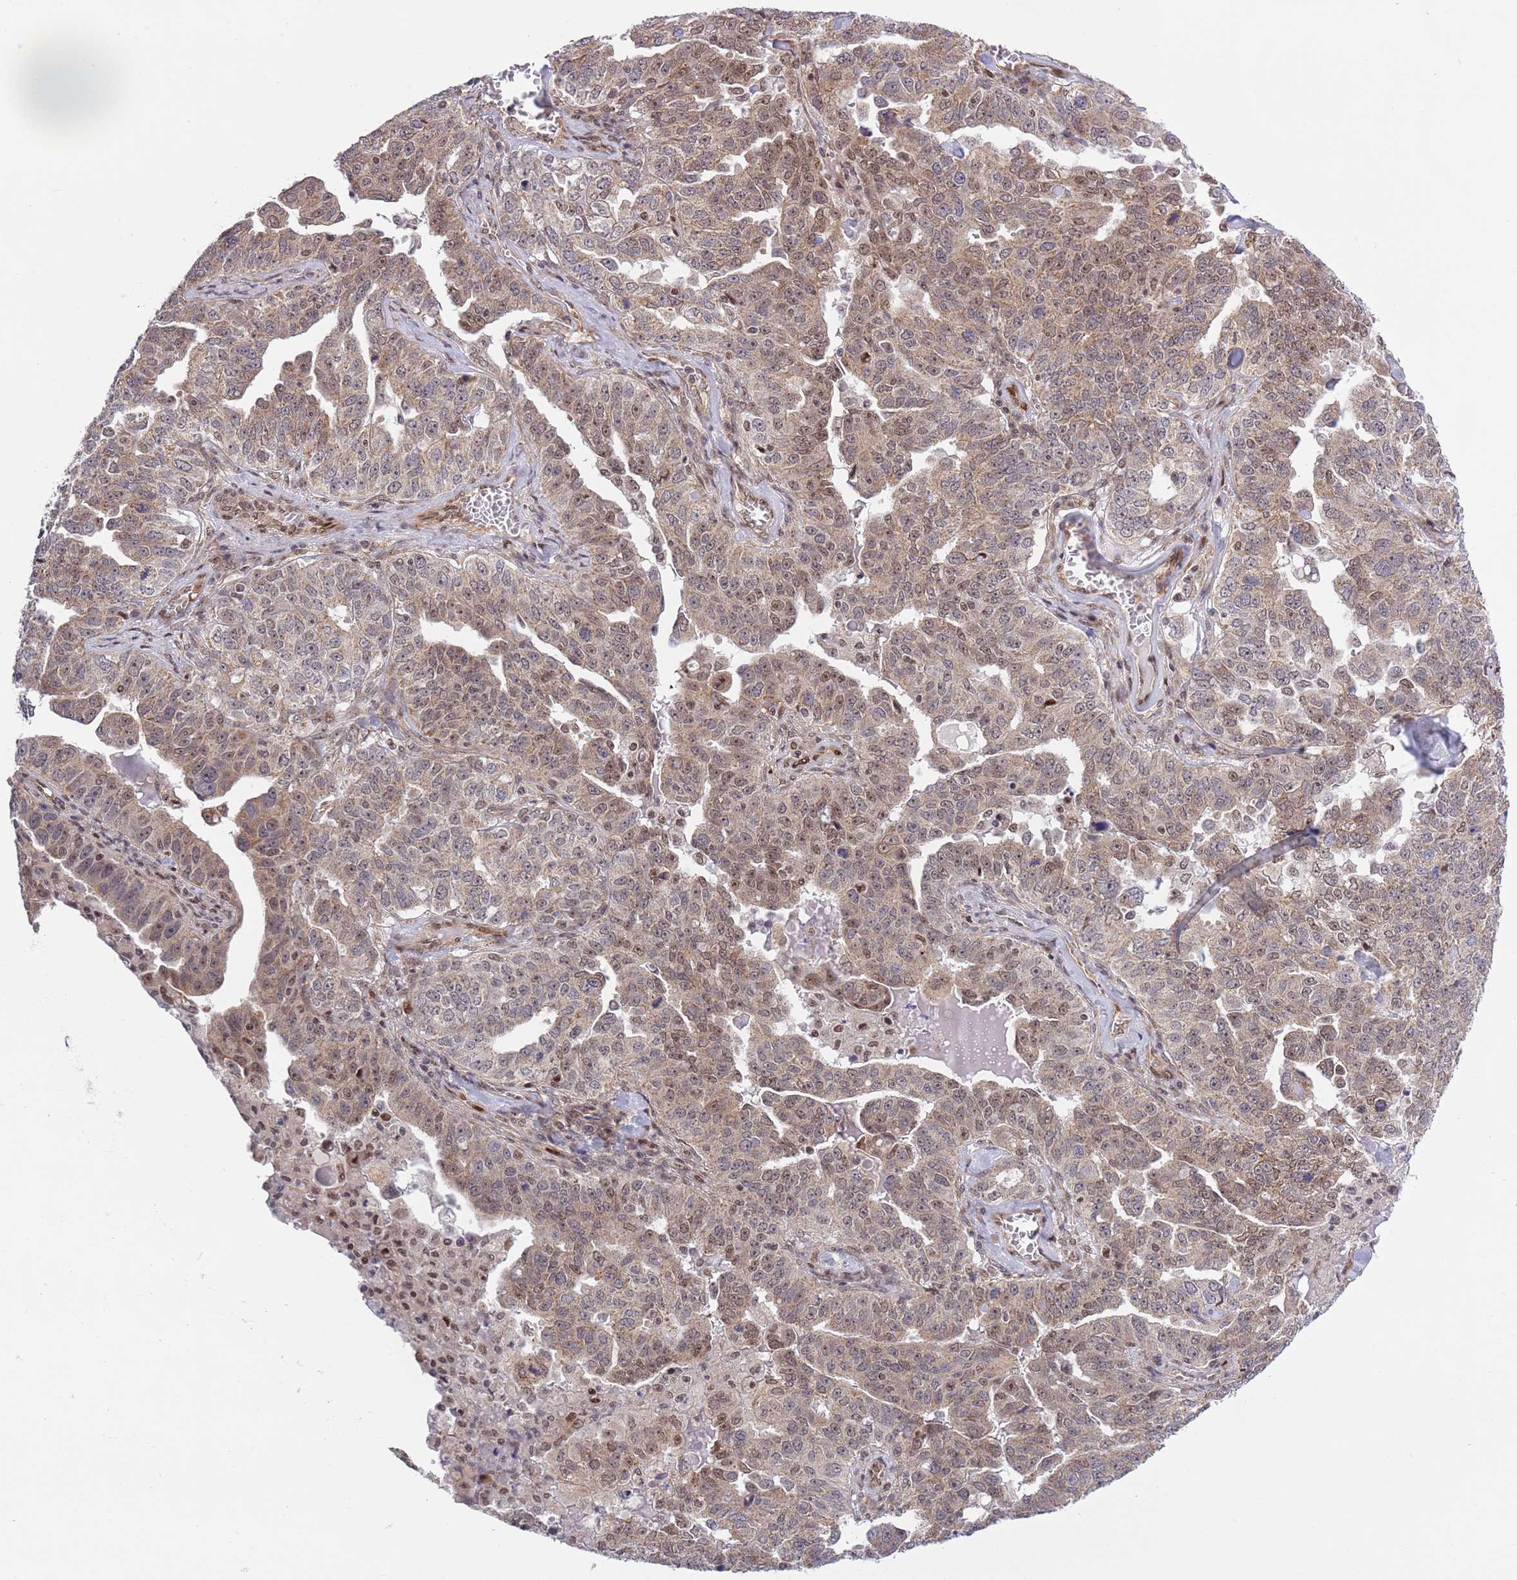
{"staining": {"intensity": "weak", "quantity": "25%-75%", "location": "cytoplasmic/membranous,nuclear"}, "tissue": "ovarian cancer", "cell_type": "Tumor cells", "image_type": "cancer", "snomed": [{"axis": "morphology", "description": "Carcinoma, endometroid"}, {"axis": "topography", "description": "Ovary"}], "caption": "Protein staining of ovarian endometroid carcinoma tissue displays weak cytoplasmic/membranous and nuclear positivity in approximately 25%-75% of tumor cells.", "gene": "TBX10", "patient": {"sex": "female", "age": 62}}